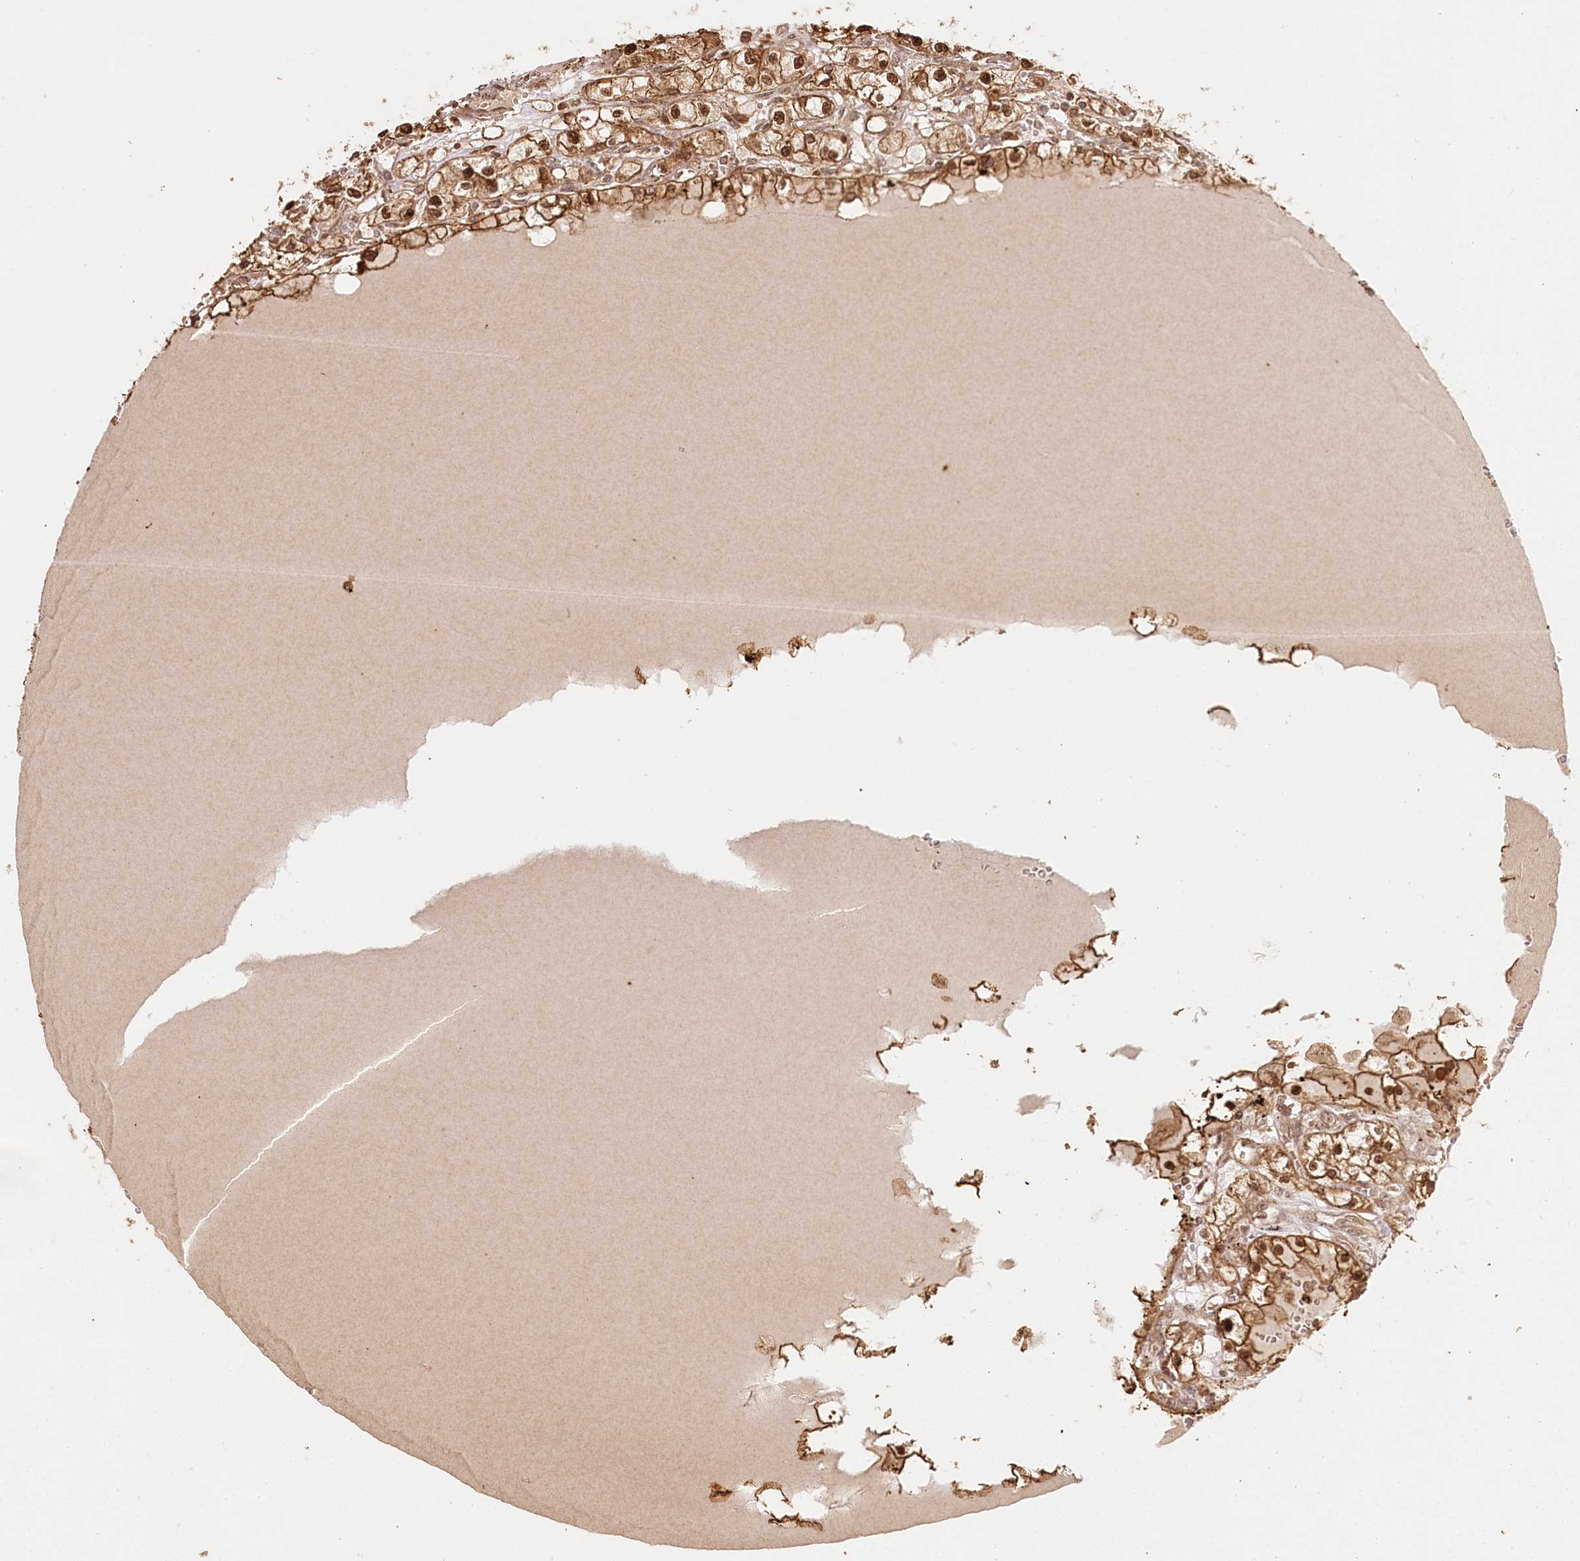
{"staining": {"intensity": "strong", "quantity": ">75%", "location": "cytoplasmic/membranous,nuclear"}, "tissue": "renal cancer", "cell_type": "Tumor cells", "image_type": "cancer", "snomed": [{"axis": "morphology", "description": "Adenocarcinoma, NOS"}, {"axis": "topography", "description": "Kidney"}], "caption": "A photomicrograph of adenocarcinoma (renal) stained for a protein demonstrates strong cytoplasmic/membranous and nuclear brown staining in tumor cells.", "gene": "ULK2", "patient": {"sex": "male", "age": 56}}